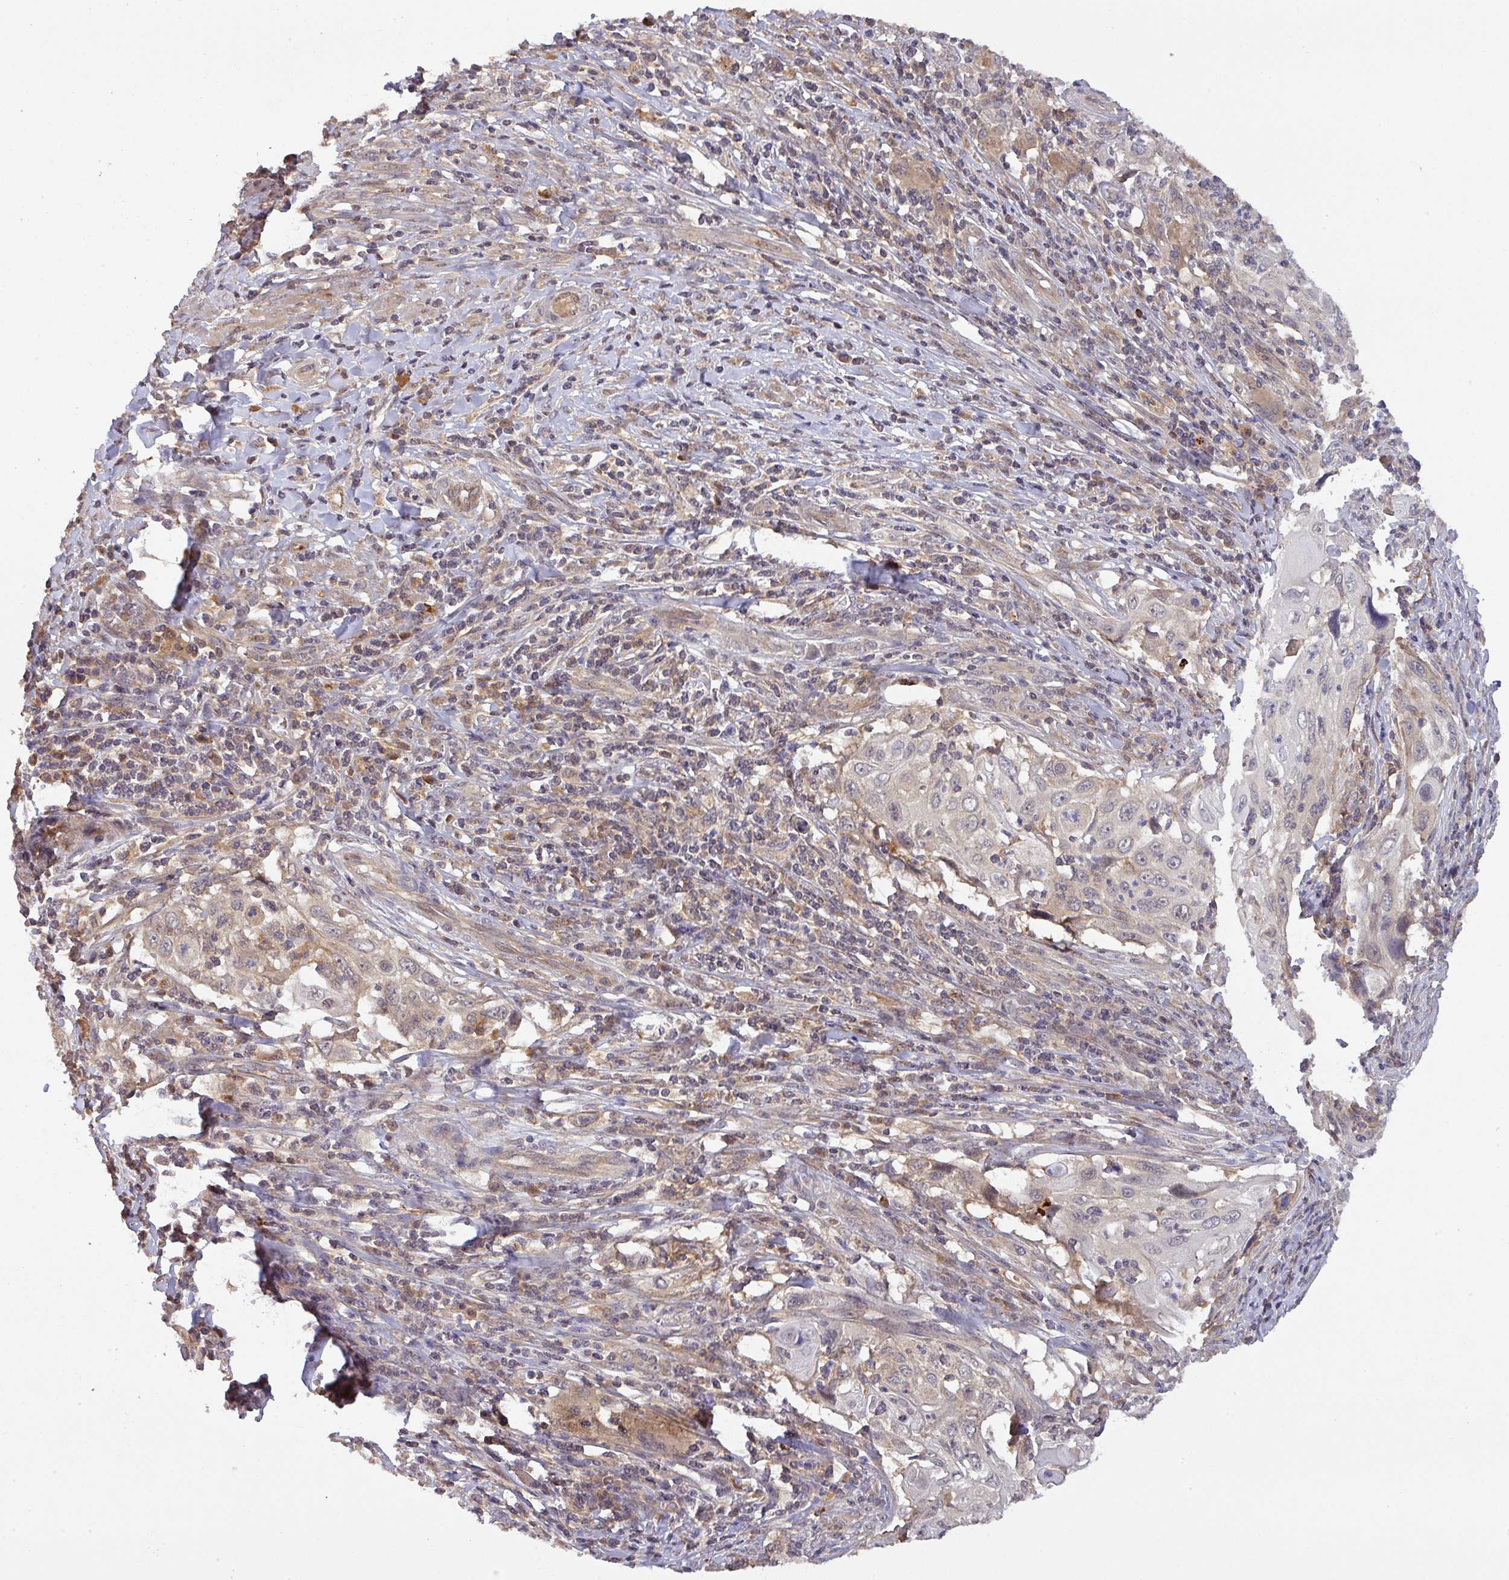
{"staining": {"intensity": "negative", "quantity": "none", "location": "none"}, "tissue": "cervical cancer", "cell_type": "Tumor cells", "image_type": "cancer", "snomed": [{"axis": "morphology", "description": "Squamous cell carcinoma, NOS"}, {"axis": "topography", "description": "Cervix"}], "caption": "High magnification brightfield microscopy of cervical cancer (squamous cell carcinoma) stained with DAB (3,3'-diaminobenzidine) (brown) and counterstained with hematoxylin (blue): tumor cells show no significant positivity.", "gene": "CCDC121", "patient": {"sex": "female", "age": 70}}